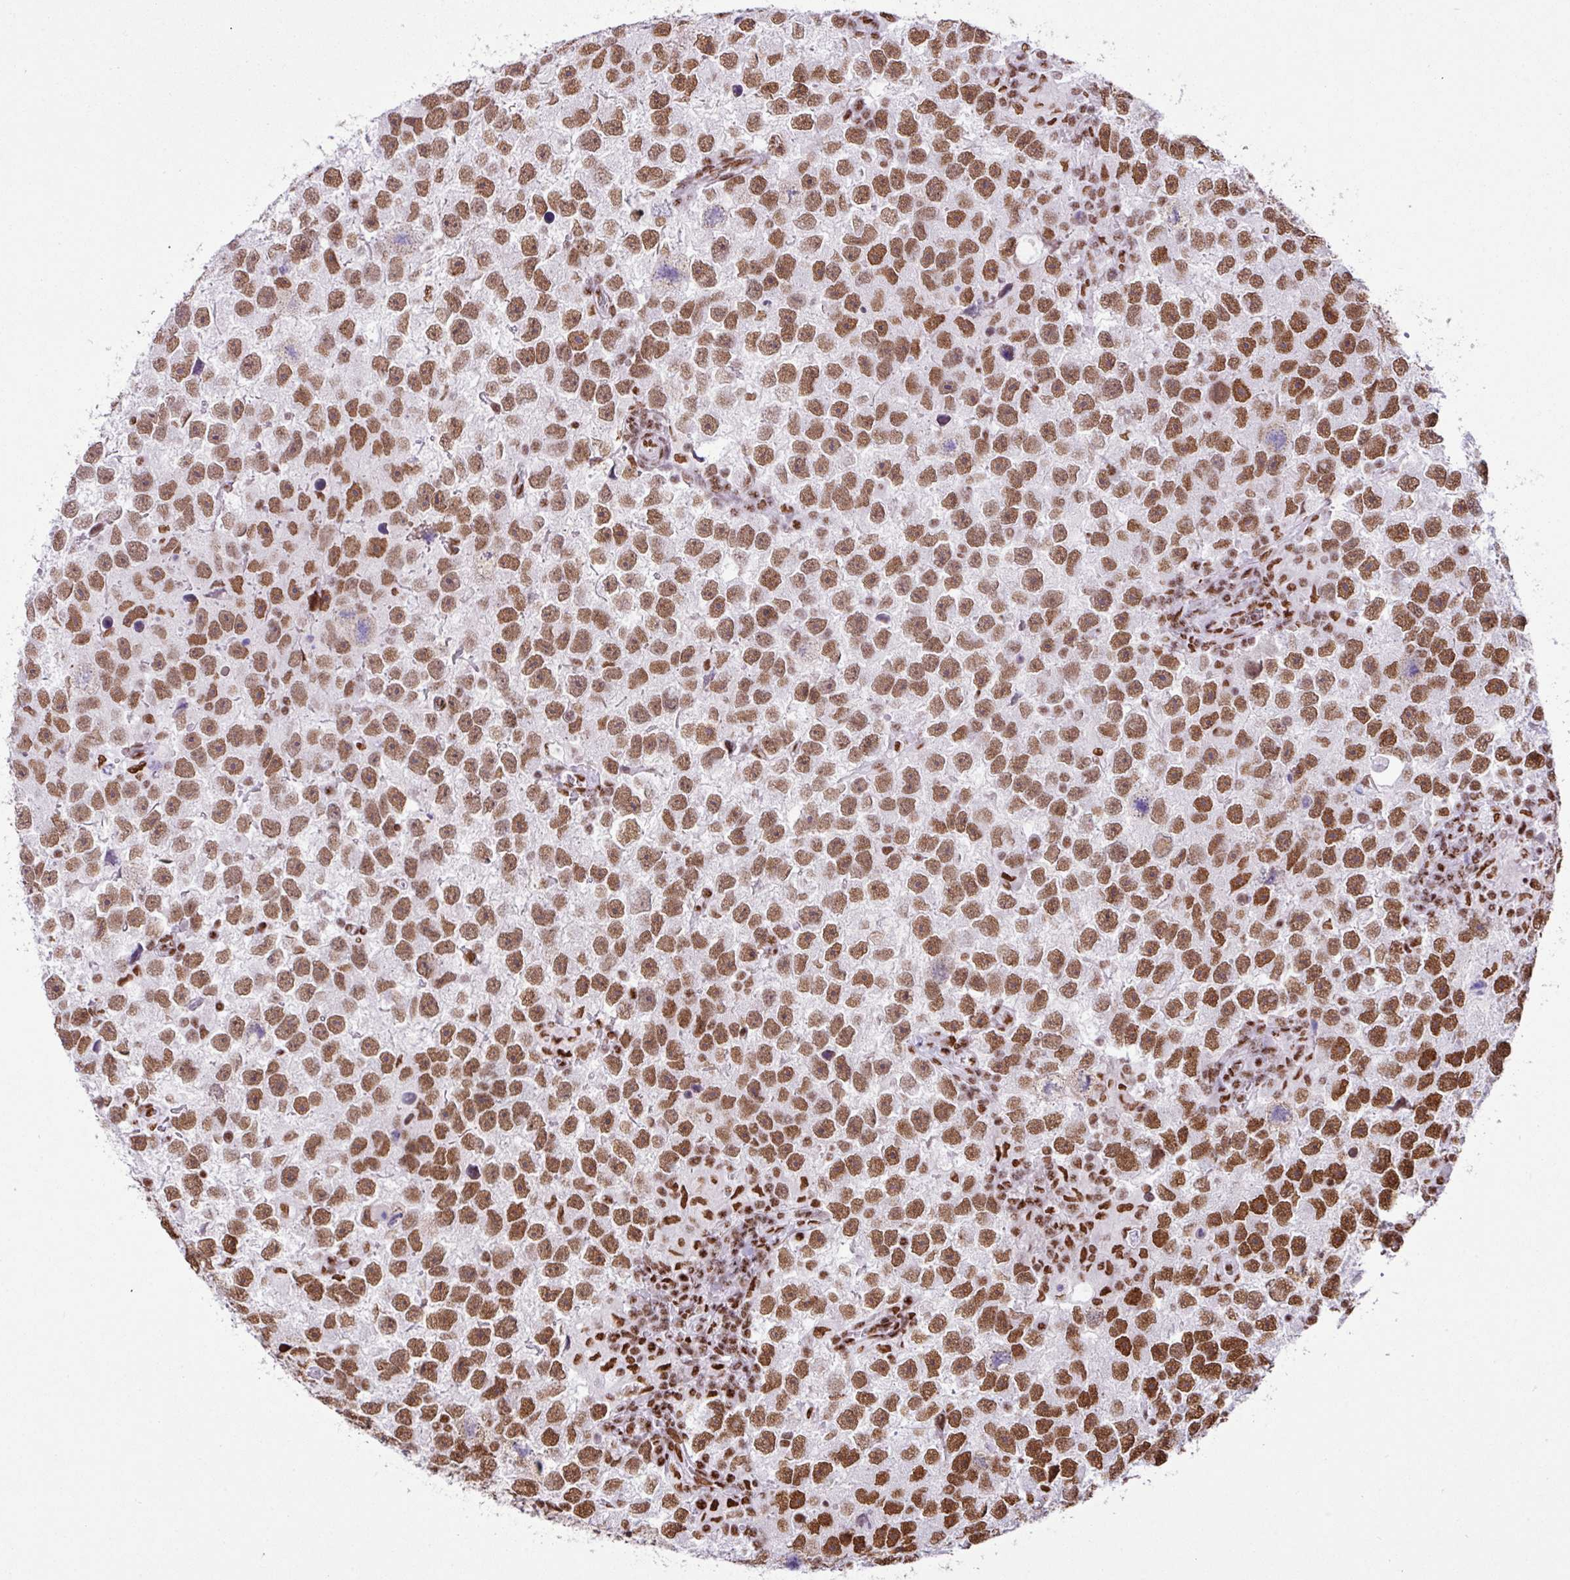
{"staining": {"intensity": "moderate", "quantity": ">75%", "location": "nuclear"}, "tissue": "testis cancer", "cell_type": "Tumor cells", "image_type": "cancer", "snomed": [{"axis": "morphology", "description": "Seminoma, NOS"}, {"axis": "topography", "description": "Testis"}], "caption": "Tumor cells reveal medium levels of moderate nuclear expression in approximately >75% of cells in testis cancer (seminoma). (IHC, brightfield microscopy, high magnification).", "gene": "RARG", "patient": {"sex": "male", "age": 26}}